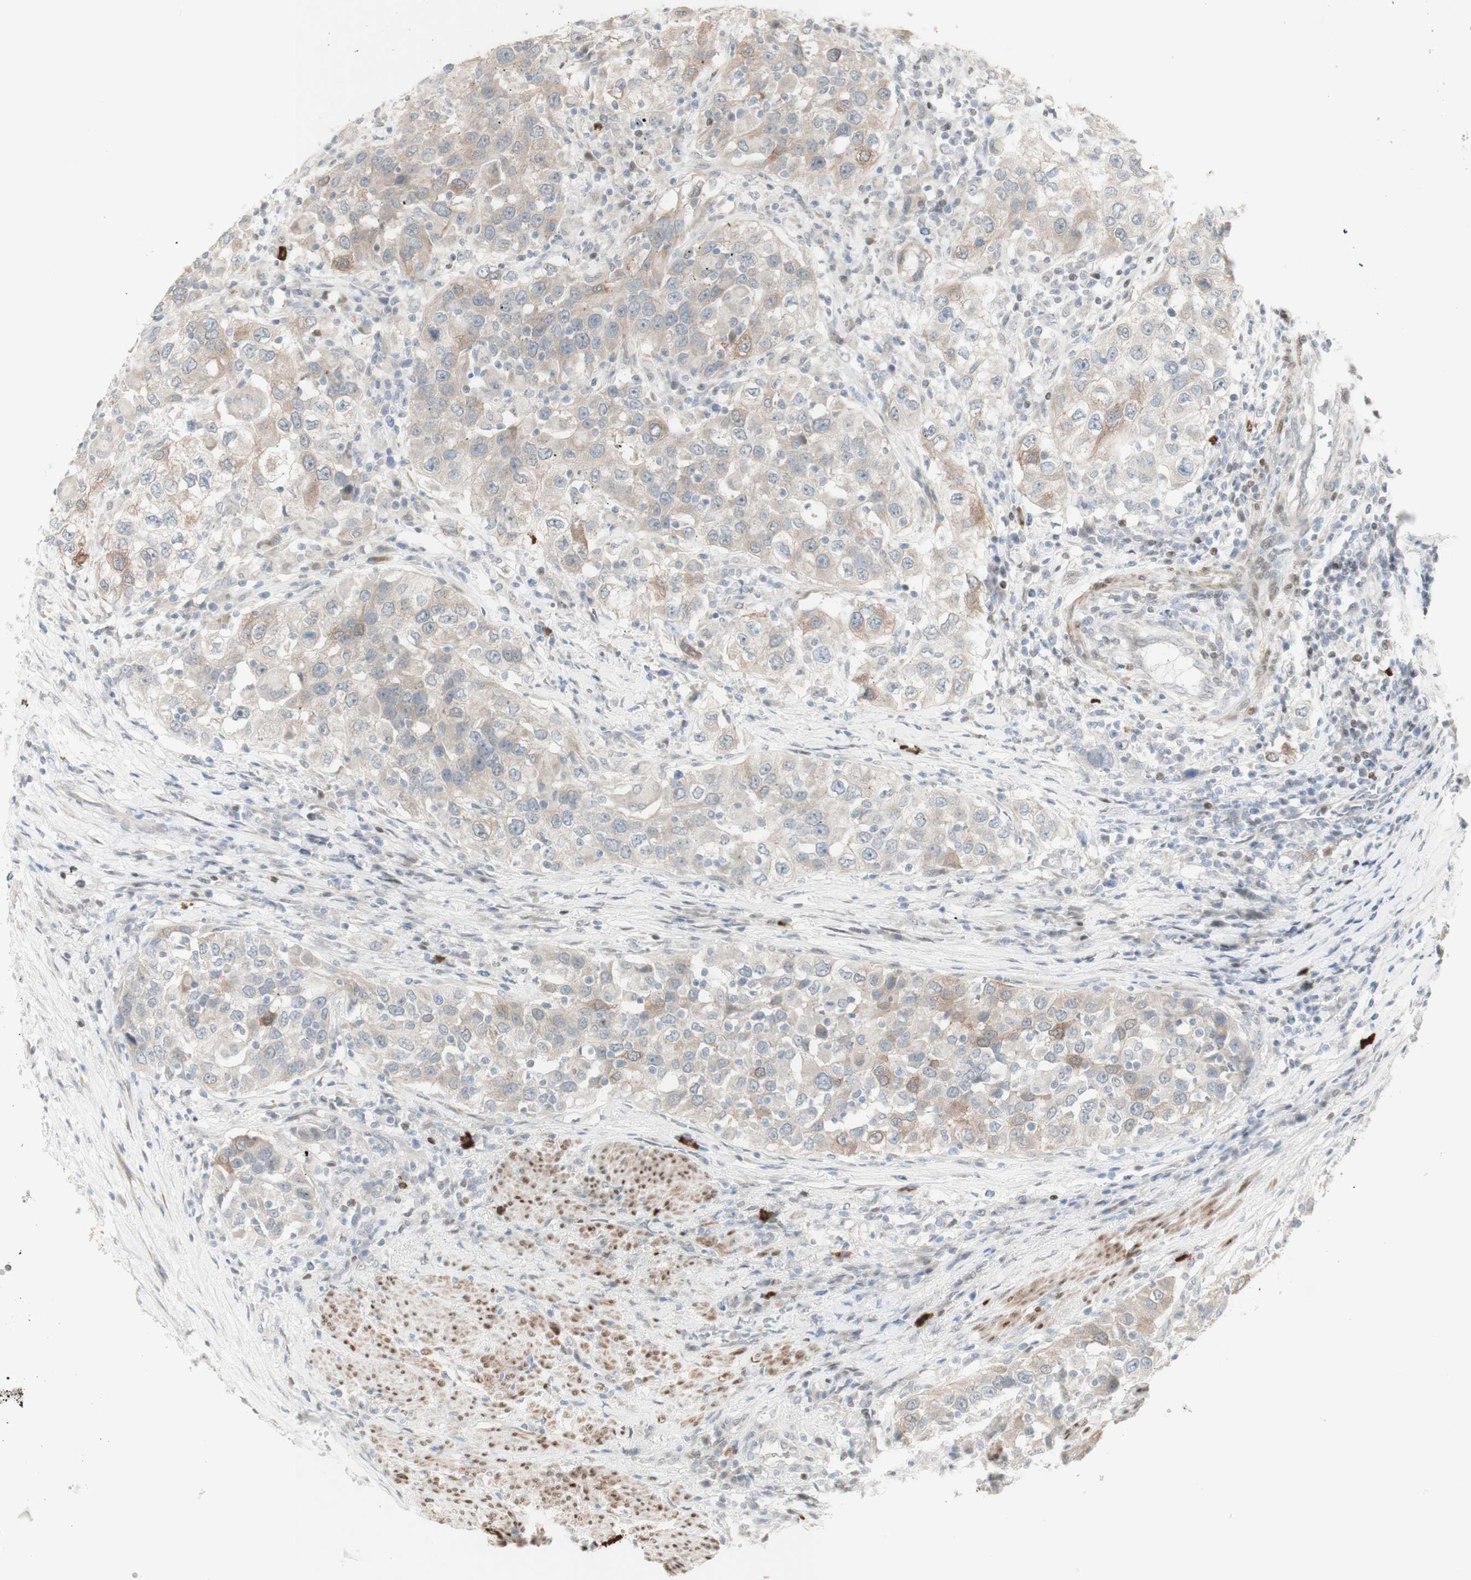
{"staining": {"intensity": "weak", "quantity": "25%-75%", "location": "cytoplasmic/membranous"}, "tissue": "urothelial cancer", "cell_type": "Tumor cells", "image_type": "cancer", "snomed": [{"axis": "morphology", "description": "Urothelial carcinoma, High grade"}, {"axis": "topography", "description": "Urinary bladder"}], "caption": "Immunohistochemistry (IHC) (DAB) staining of human urothelial cancer reveals weak cytoplasmic/membranous protein staining in approximately 25%-75% of tumor cells.", "gene": "C1orf116", "patient": {"sex": "female", "age": 80}}